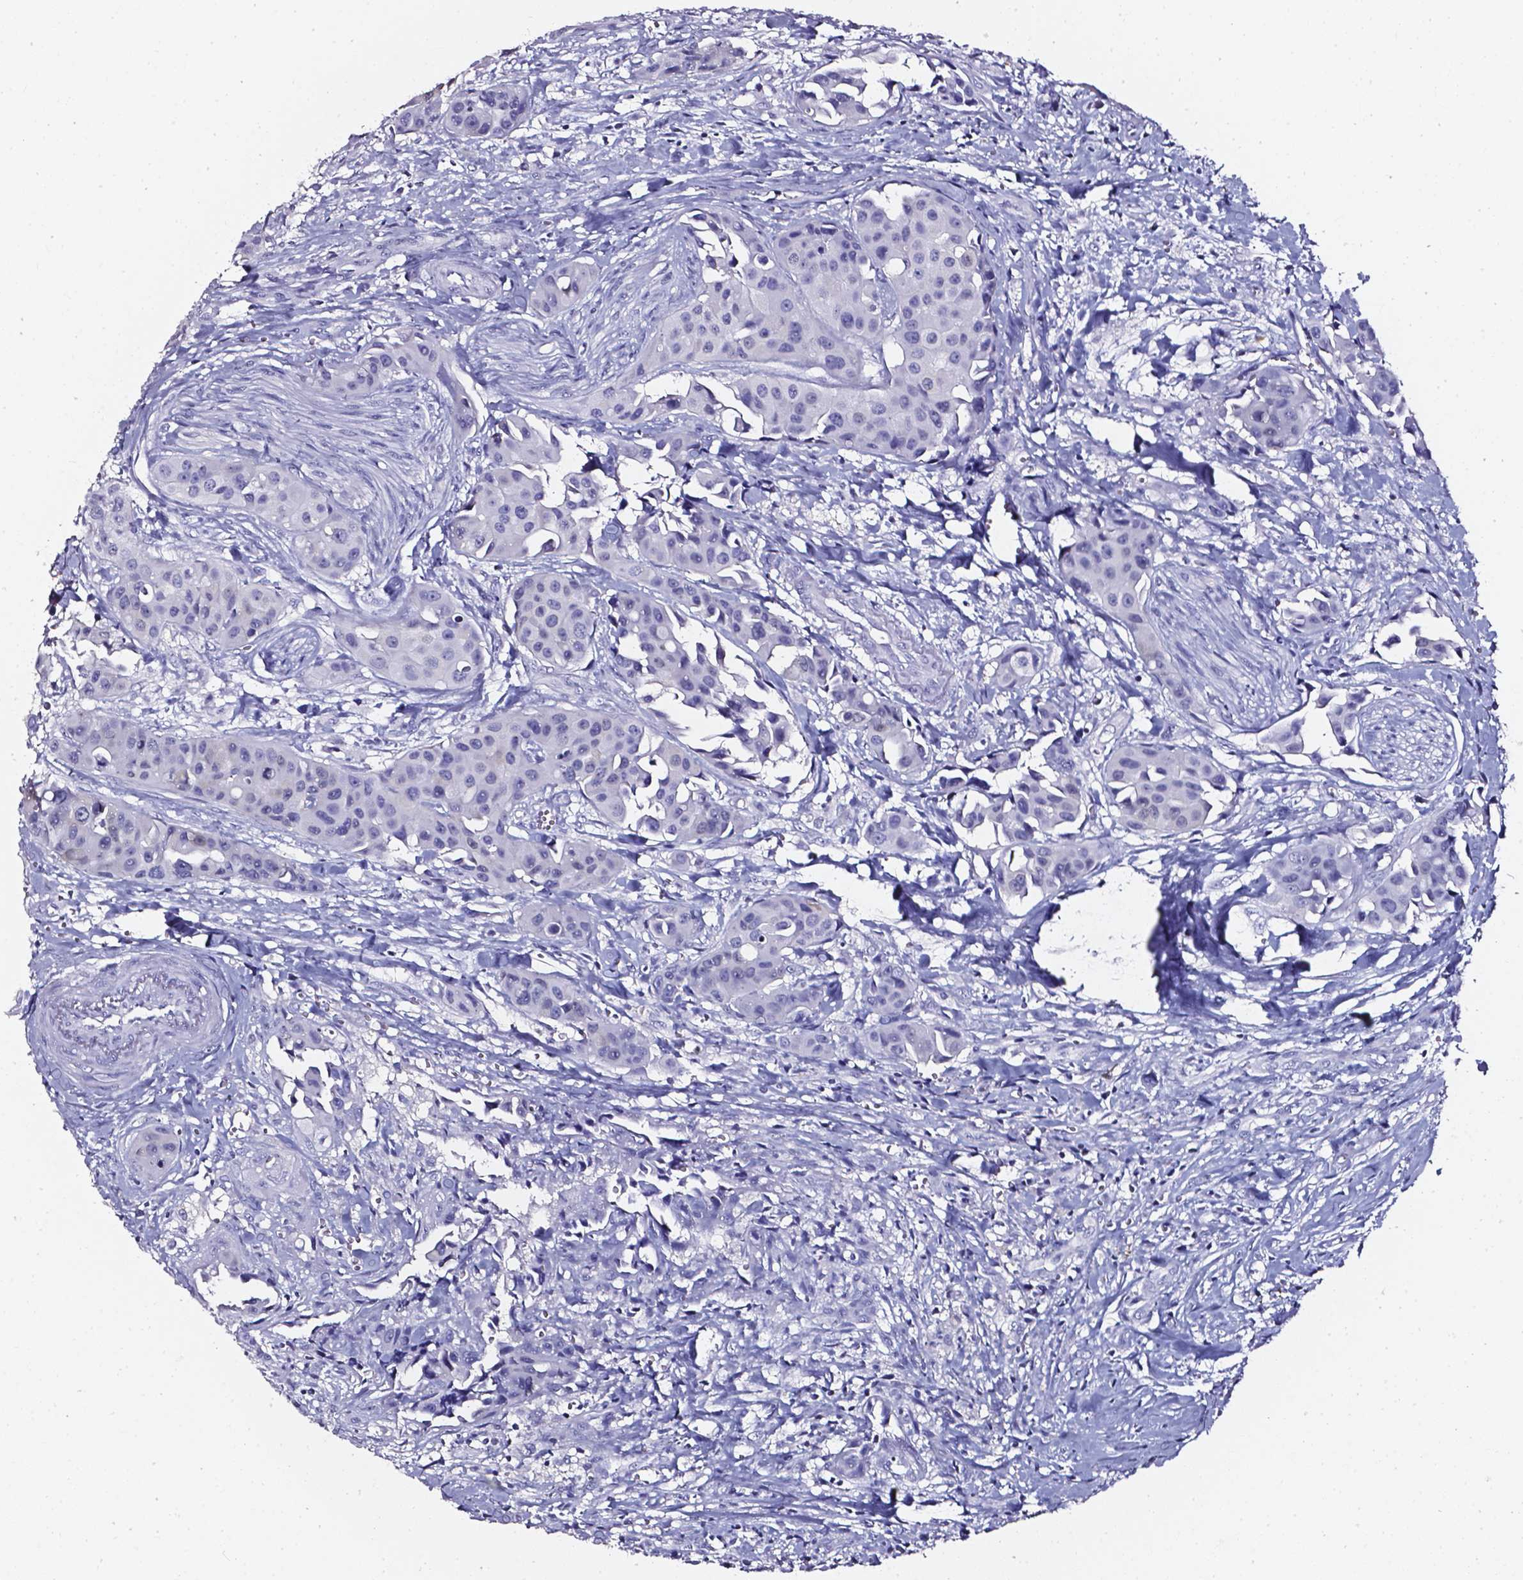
{"staining": {"intensity": "negative", "quantity": "none", "location": "none"}, "tissue": "head and neck cancer", "cell_type": "Tumor cells", "image_type": "cancer", "snomed": [{"axis": "morphology", "description": "Adenocarcinoma, NOS"}, {"axis": "topography", "description": "Head-Neck"}], "caption": "Human head and neck cancer (adenocarcinoma) stained for a protein using immunohistochemistry demonstrates no positivity in tumor cells.", "gene": "AKR1B10", "patient": {"sex": "male", "age": 76}}